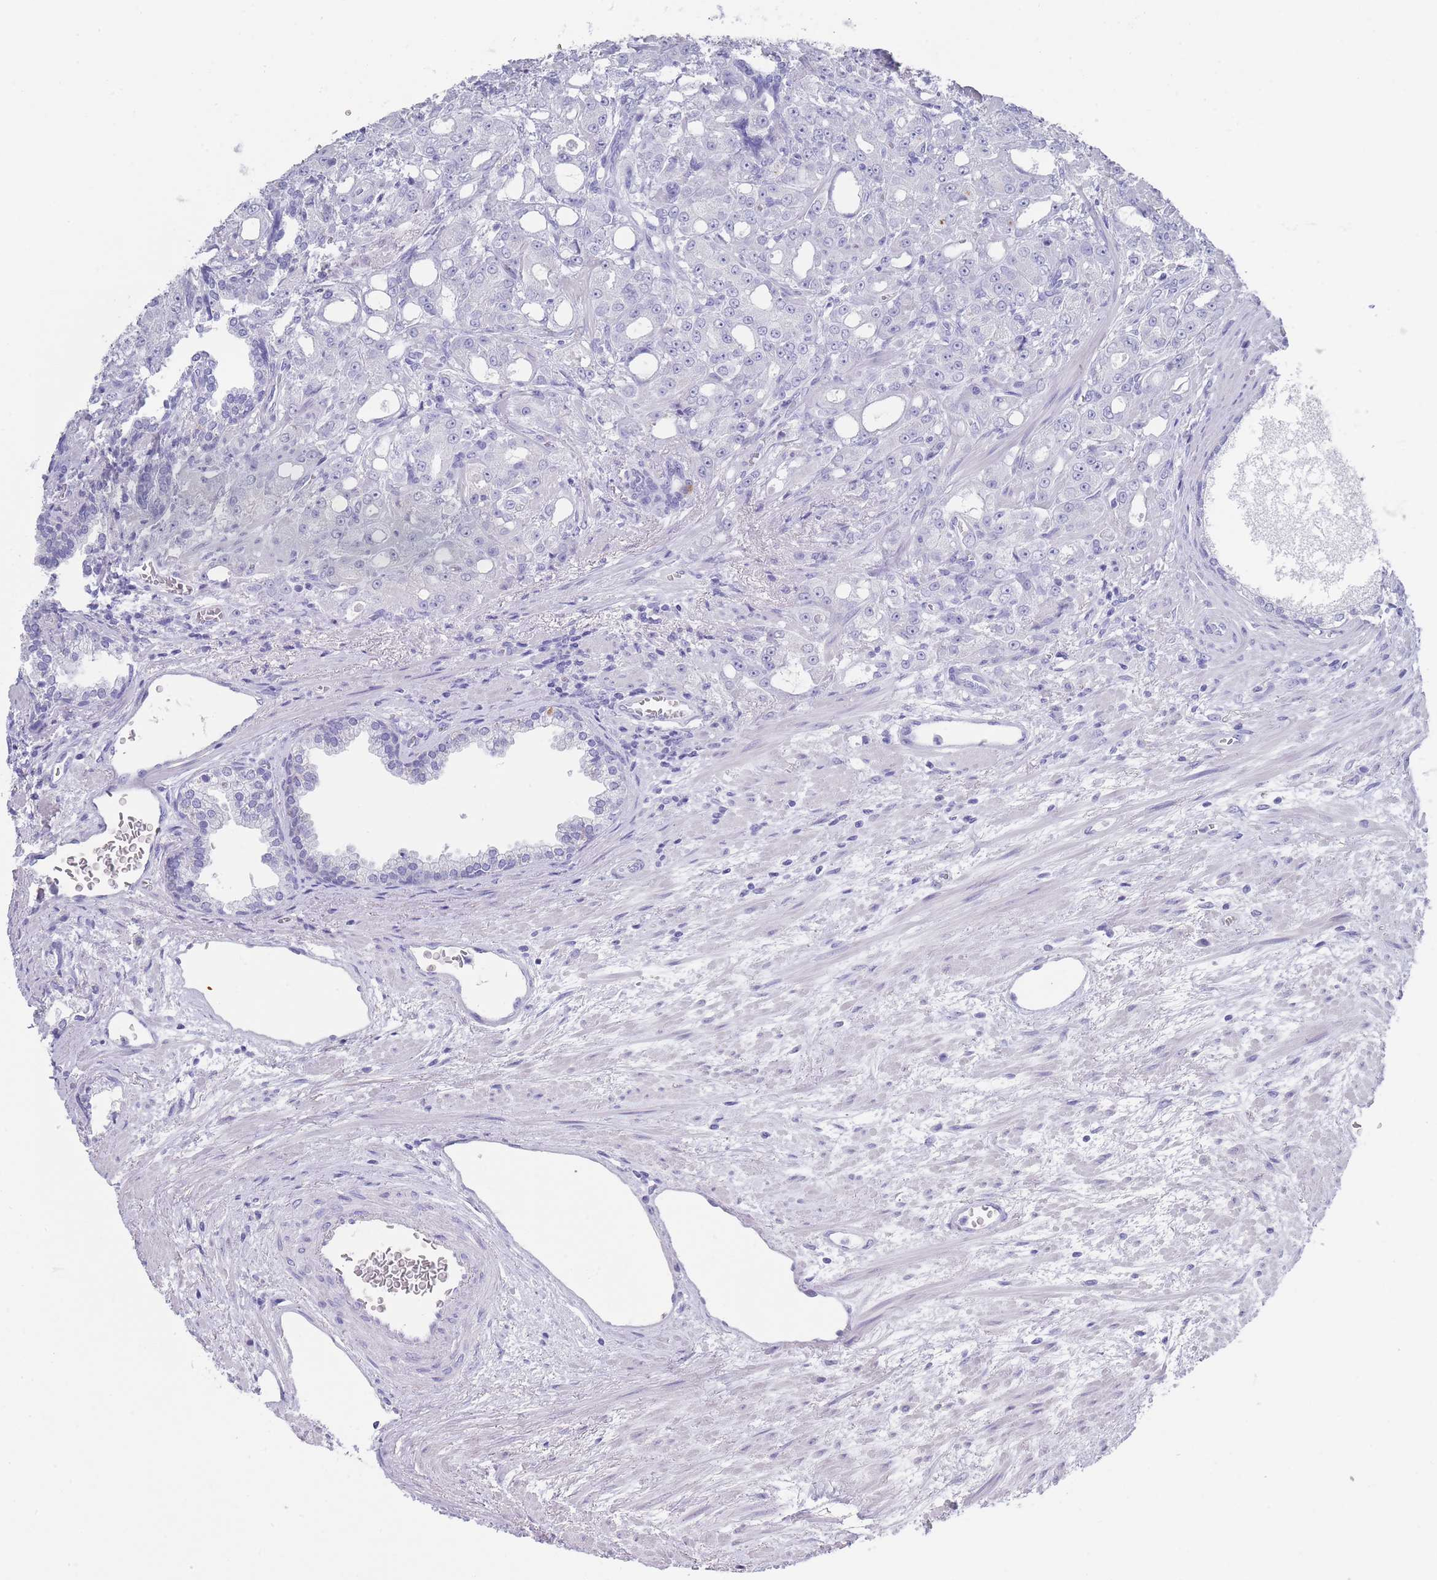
{"staining": {"intensity": "negative", "quantity": "none", "location": "none"}, "tissue": "prostate cancer", "cell_type": "Tumor cells", "image_type": "cancer", "snomed": [{"axis": "morphology", "description": "Adenocarcinoma, High grade"}, {"axis": "topography", "description": "Prostate"}], "caption": "Human prostate cancer (adenocarcinoma (high-grade)) stained for a protein using IHC reveals no staining in tumor cells.", "gene": "RAB2B", "patient": {"sex": "male", "age": 69}}